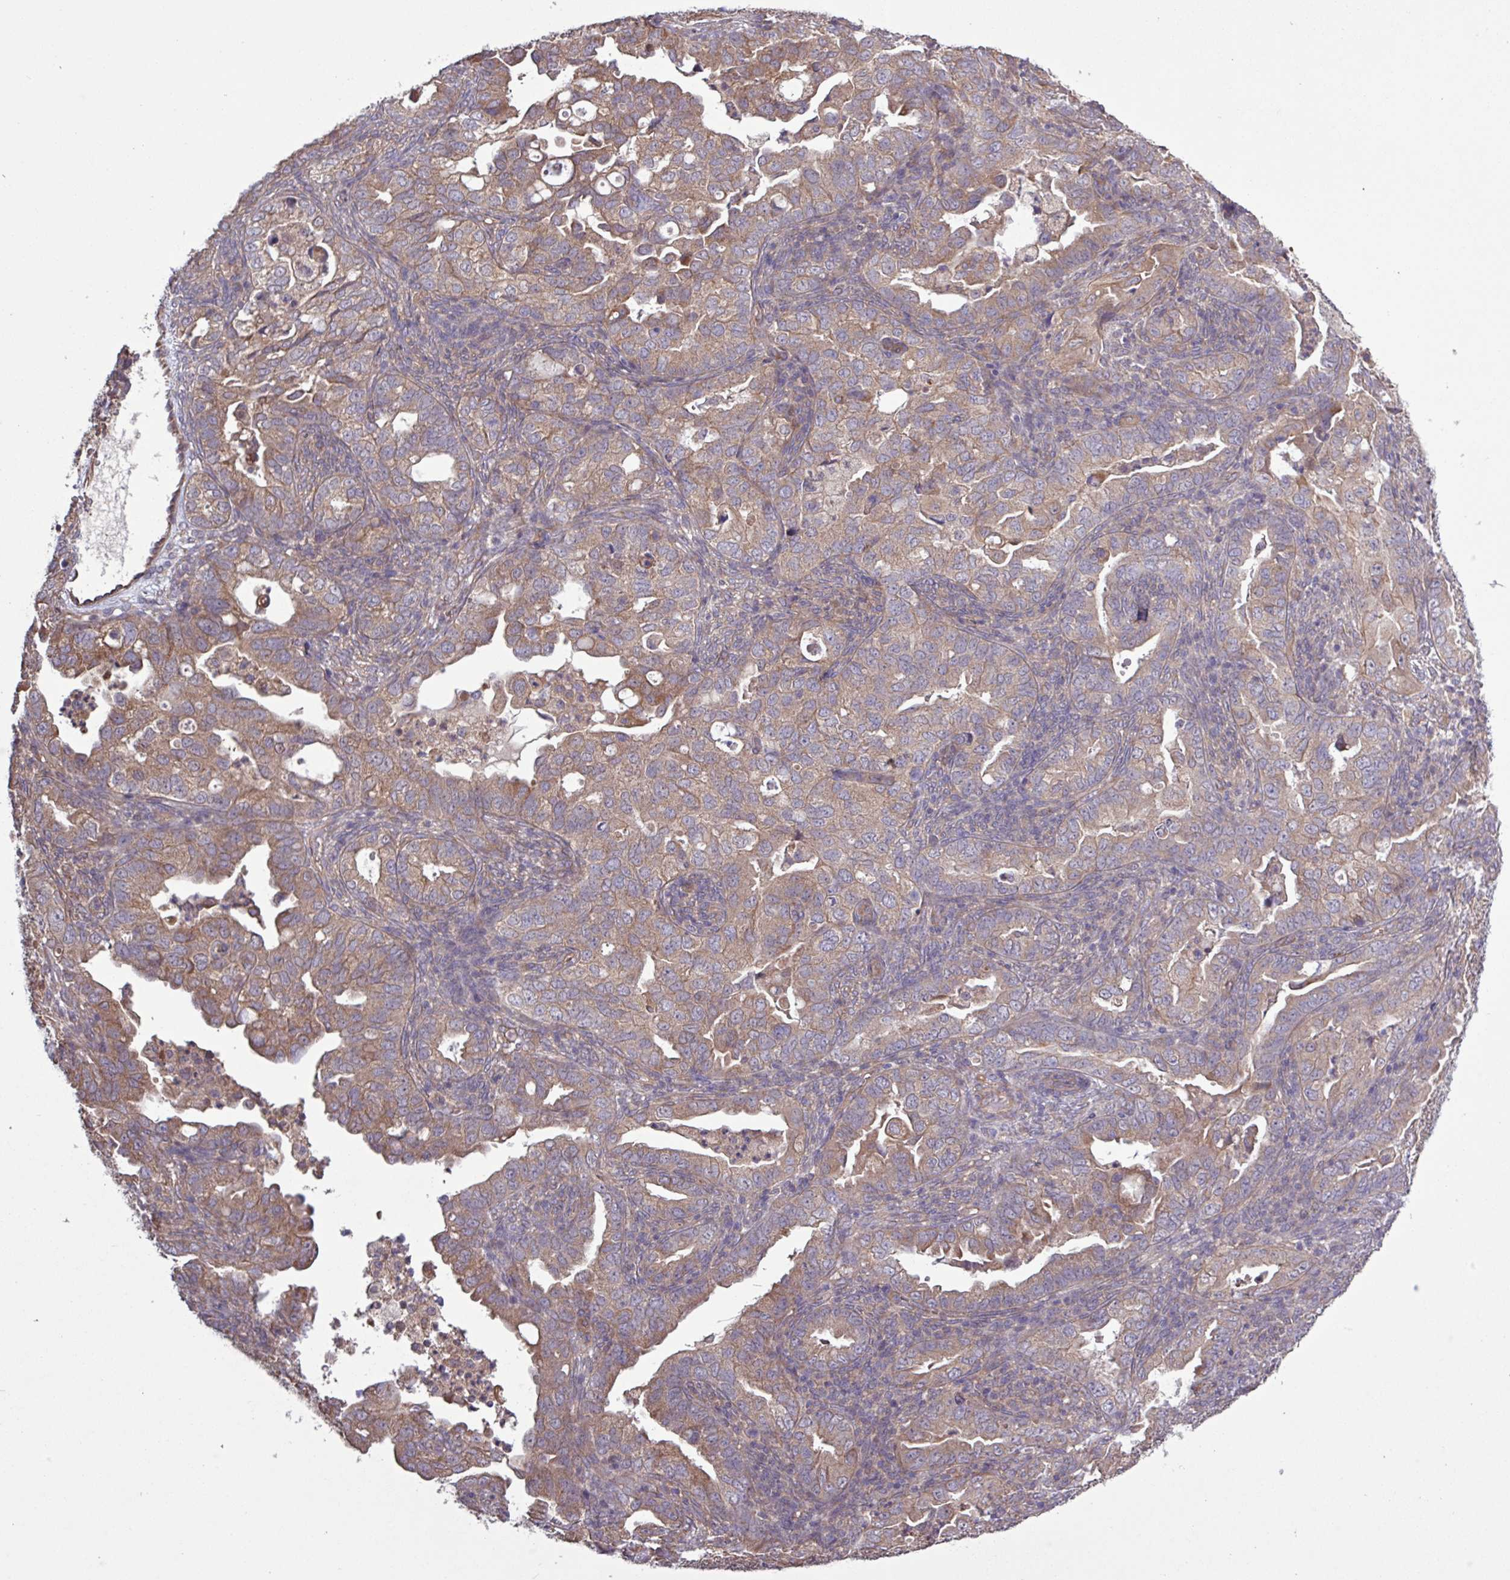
{"staining": {"intensity": "moderate", "quantity": ">75%", "location": "cytoplasmic/membranous"}, "tissue": "endometrial cancer", "cell_type": "Tumor cells", "image_type": "cancer", "snomed": [{"axis": "morphology", "description": "Adenocarcinoma, NOS"}, {"axis": "topography", "description": "Endometrium"}], "caption": "A medium amount of moderate cytoplasmic/membranous expression is seen in approximately >75% of tumor cells in adenocarcinoma (endometrial) tissue. (DAB (3,3'-diaminobenzidine) IHC, brown staining for protein, blue staining for nuclei).", "gene": "TRABD2A", "patient": {"sex": "female", "age": 57}}